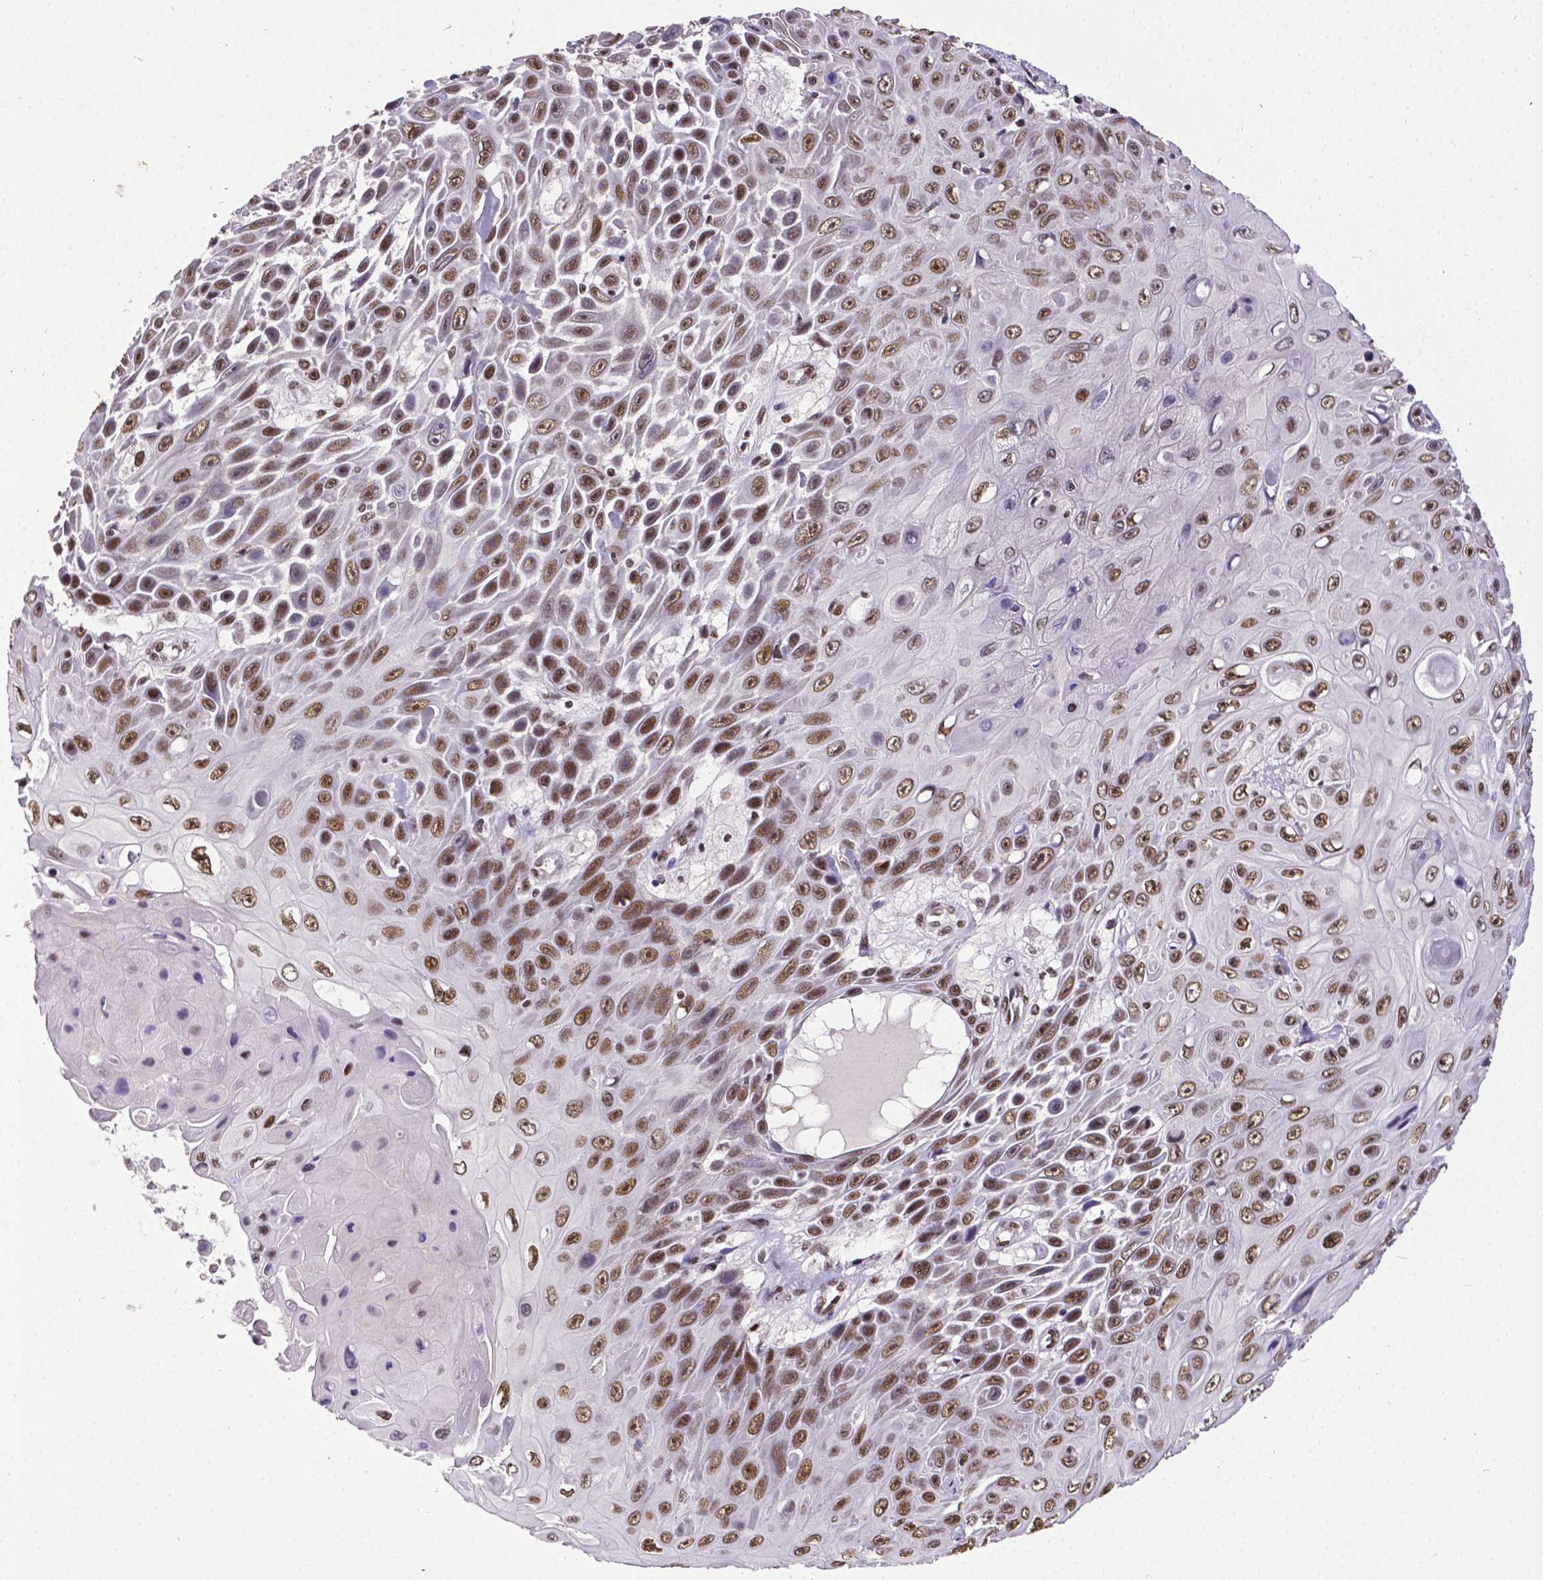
{"staining": {"intensity": "moderate", "quantity": ">75%", "location": "nuclear"}, "tissue": "skin cancer", "cell_type": "Tumor cells", "image_type": "cancer", "snomed": [{"axis": "morphology", "description": "Squamous cell carcinoma, NOS"}, {"axis": "topography", "description": "Skin"}], "caption": "Human squamous cell carcinoma (skin) stained with a brown dye reveals moderate nuclear positive positivity in approximately >75% of tumor cells.", "gene": "REST", "patient": {"sex": "male", "age": 82}}